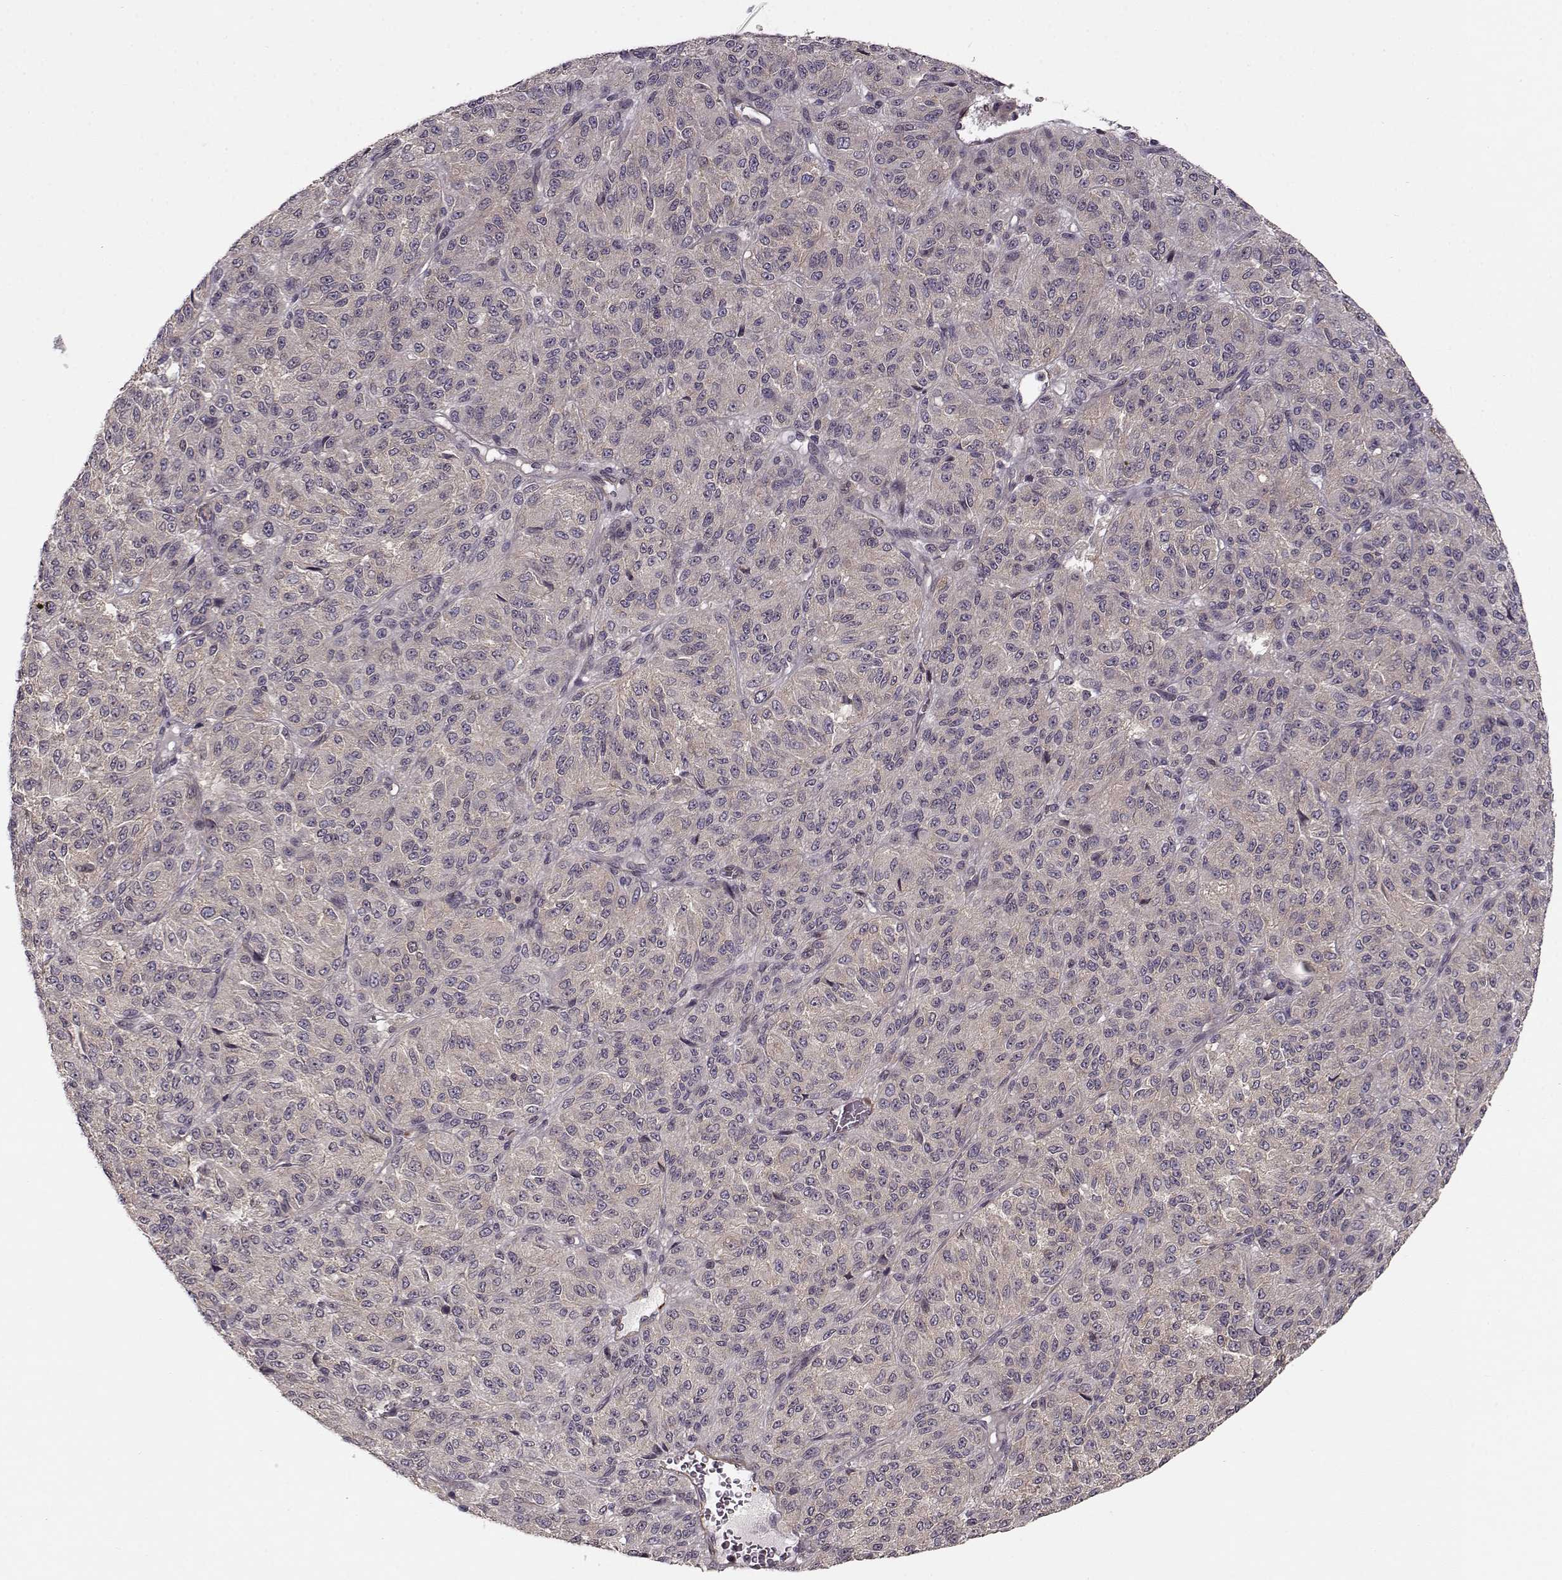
{"staining": {"intensity": "negative", "quantity": "none", "location": "none"}, "tissue": "melanoma", "cell_type": "Tumor cells", "image_type": "cancer", "snomed": [{"axis": "morphology", "description": "Malignant melanoma, Metastatic site"}, {"axis": "topography", "description": "Brain"}], "caption": "Melanoma was stained to show a protein in brown. There is no significant positivity in tumor cells.", "gene": "SLAIN2", "patient": {"sex": "female", "age": 56}}